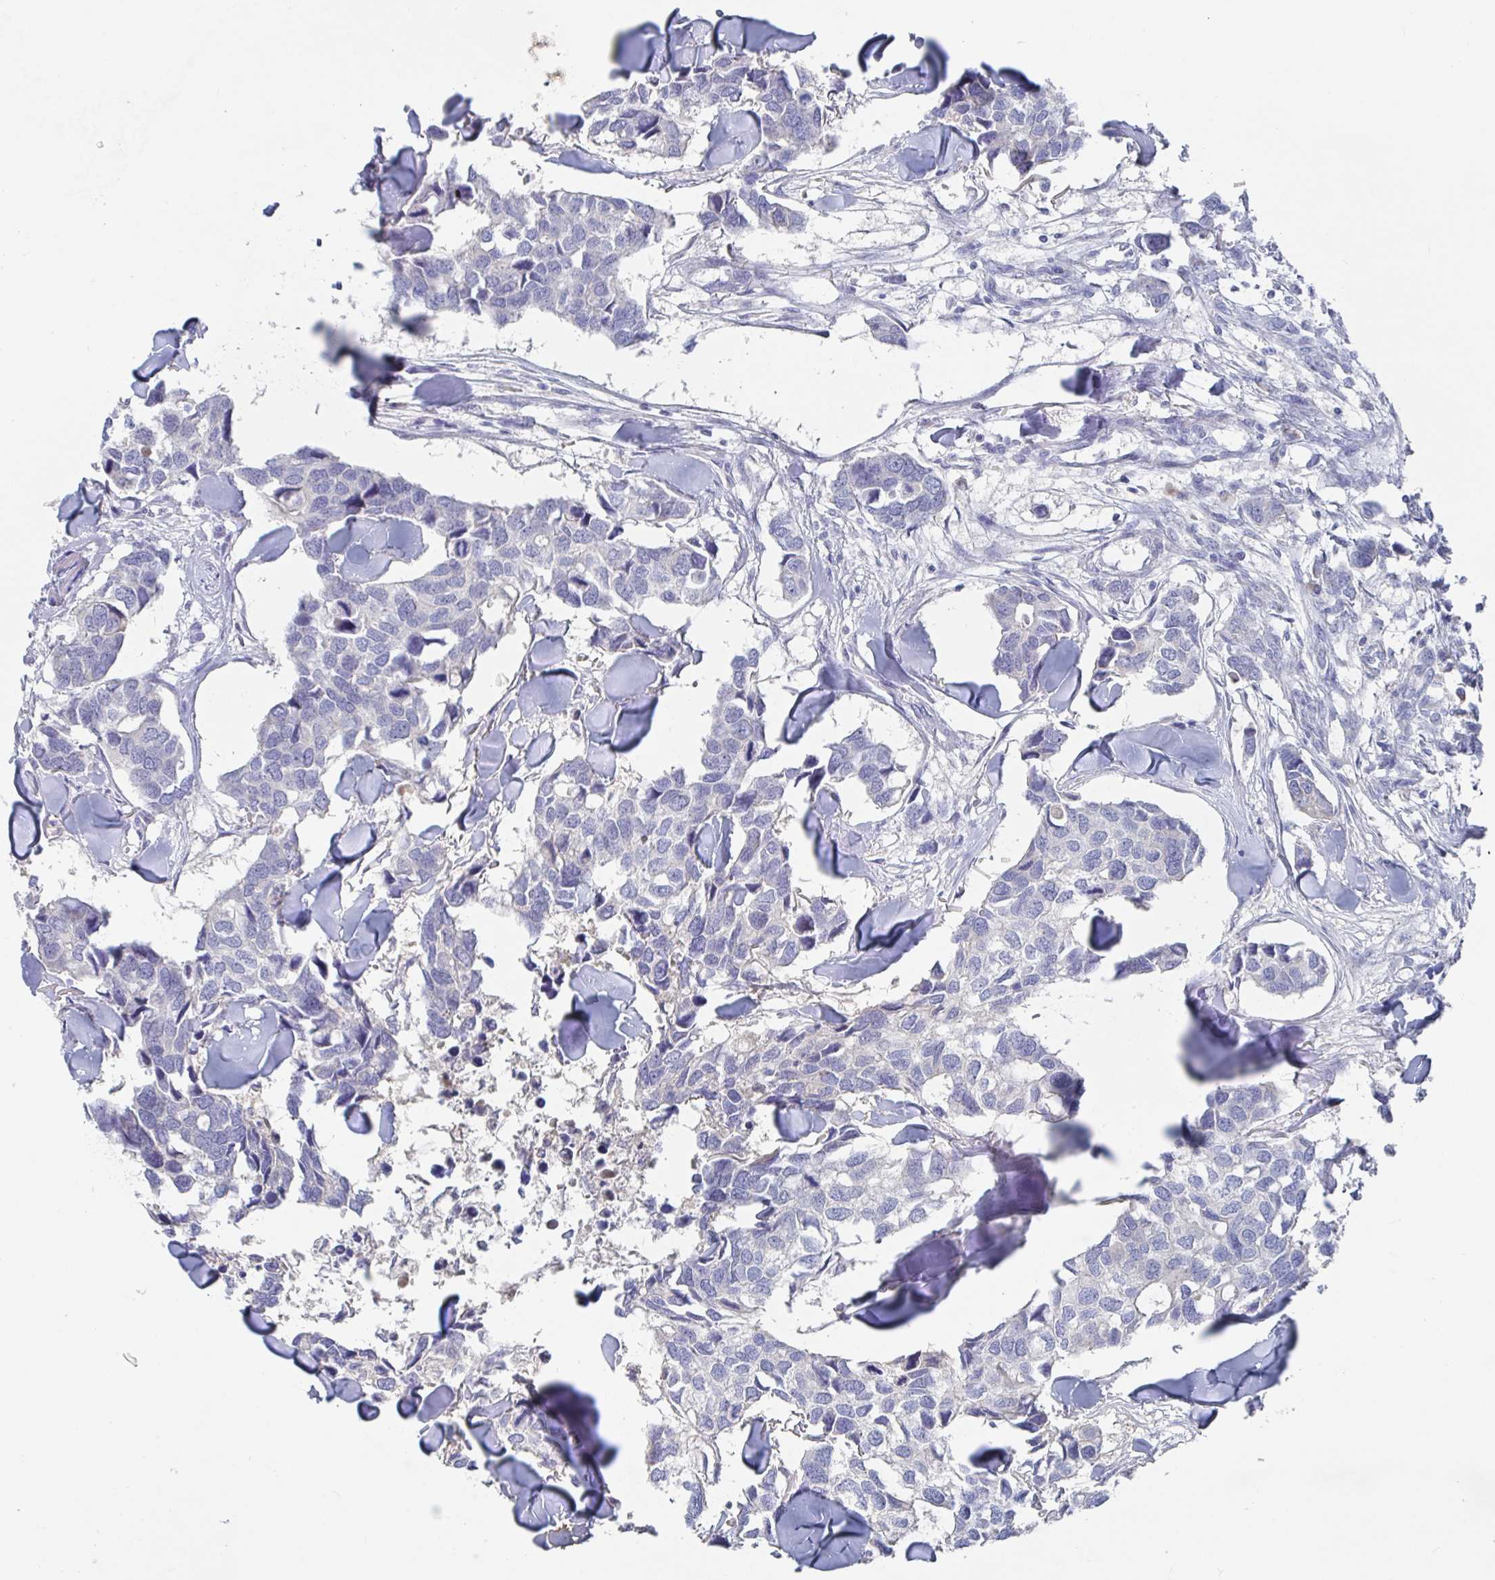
{"staining": {"intensity": "negative", "quantity": "none", "location": "none"}, "tissue": "breast cancer", "cell_type": "Tumor cells", "image_type": "cancer", "snomed": [{"axis": "morphology", "description": "Duct carcinoma"}, {"axis": "topography", "description": "Breast"}], "caption": "Breast cancer was stained to show a protein in brown. There is no significant expression in tumor cells. The staining is performed using DAB (3,3'-diaminobenzidine) brown chromogen with nuclei counter-stained in using hematoxylin.", "gene": "GPR148", "patient": {"sex": "female", "age": 83}}